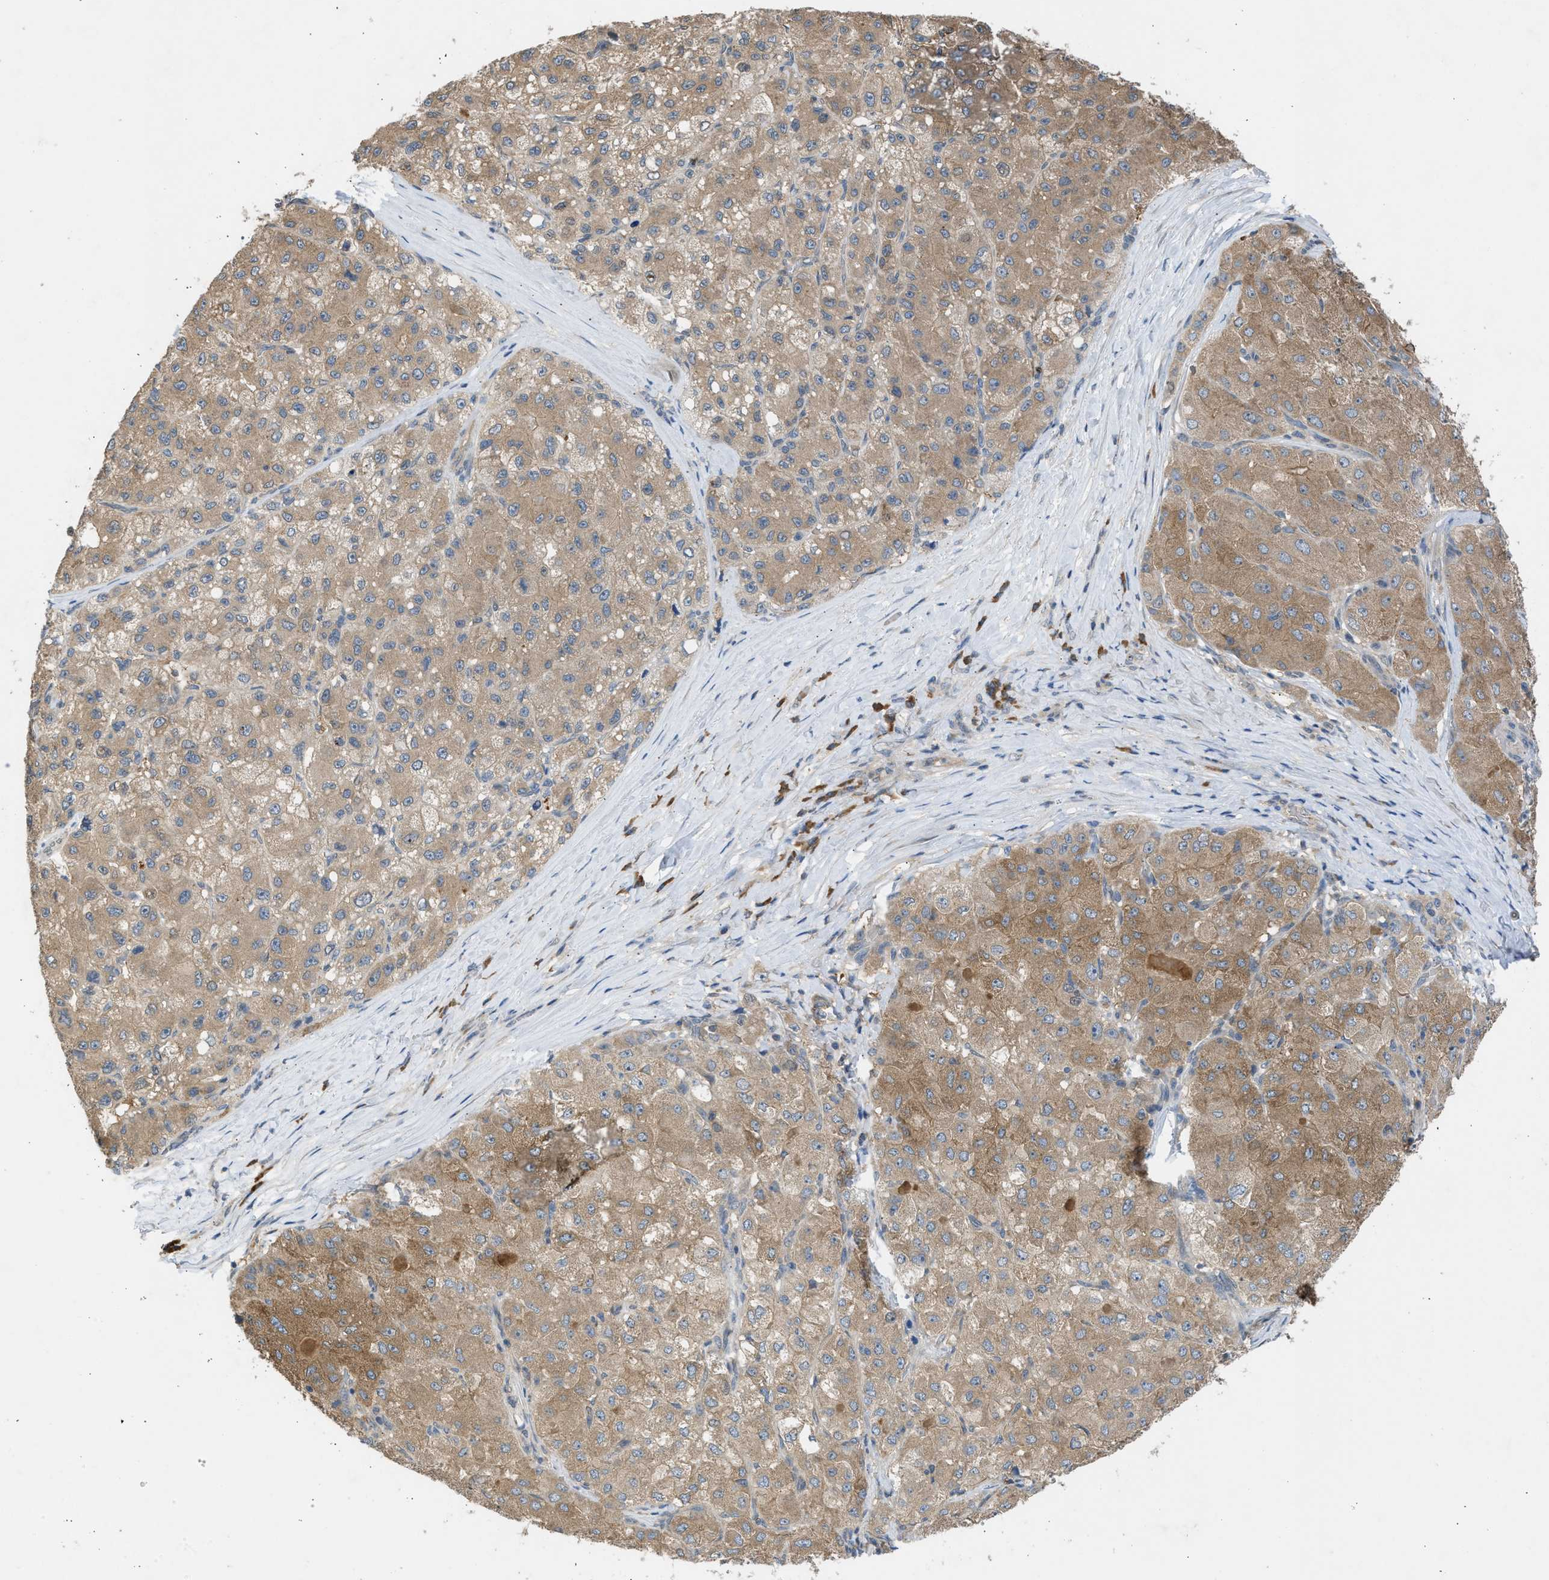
{"staining": {"intensity": "moderate", "quantity": ">75%", "location": "cytoplasmic/membranous"}, "tissue": "liver cancer", "cell_type": "Tumor cells", "image_type": "cancer", "snomed": [{"axis": "morphology", "description": "Carcinoma, Hepatocellular, NOS"}, {"axis": "topography", "description": "Liver"}], "caption": "A brown stain shows moderate cytoplasmic/membranous positivity of a protein in human liver cancer (hepatocellular carcinoma) tumor cells.", "gene": "MAPK7", "patient": {"sex": "male", "age": 80}}